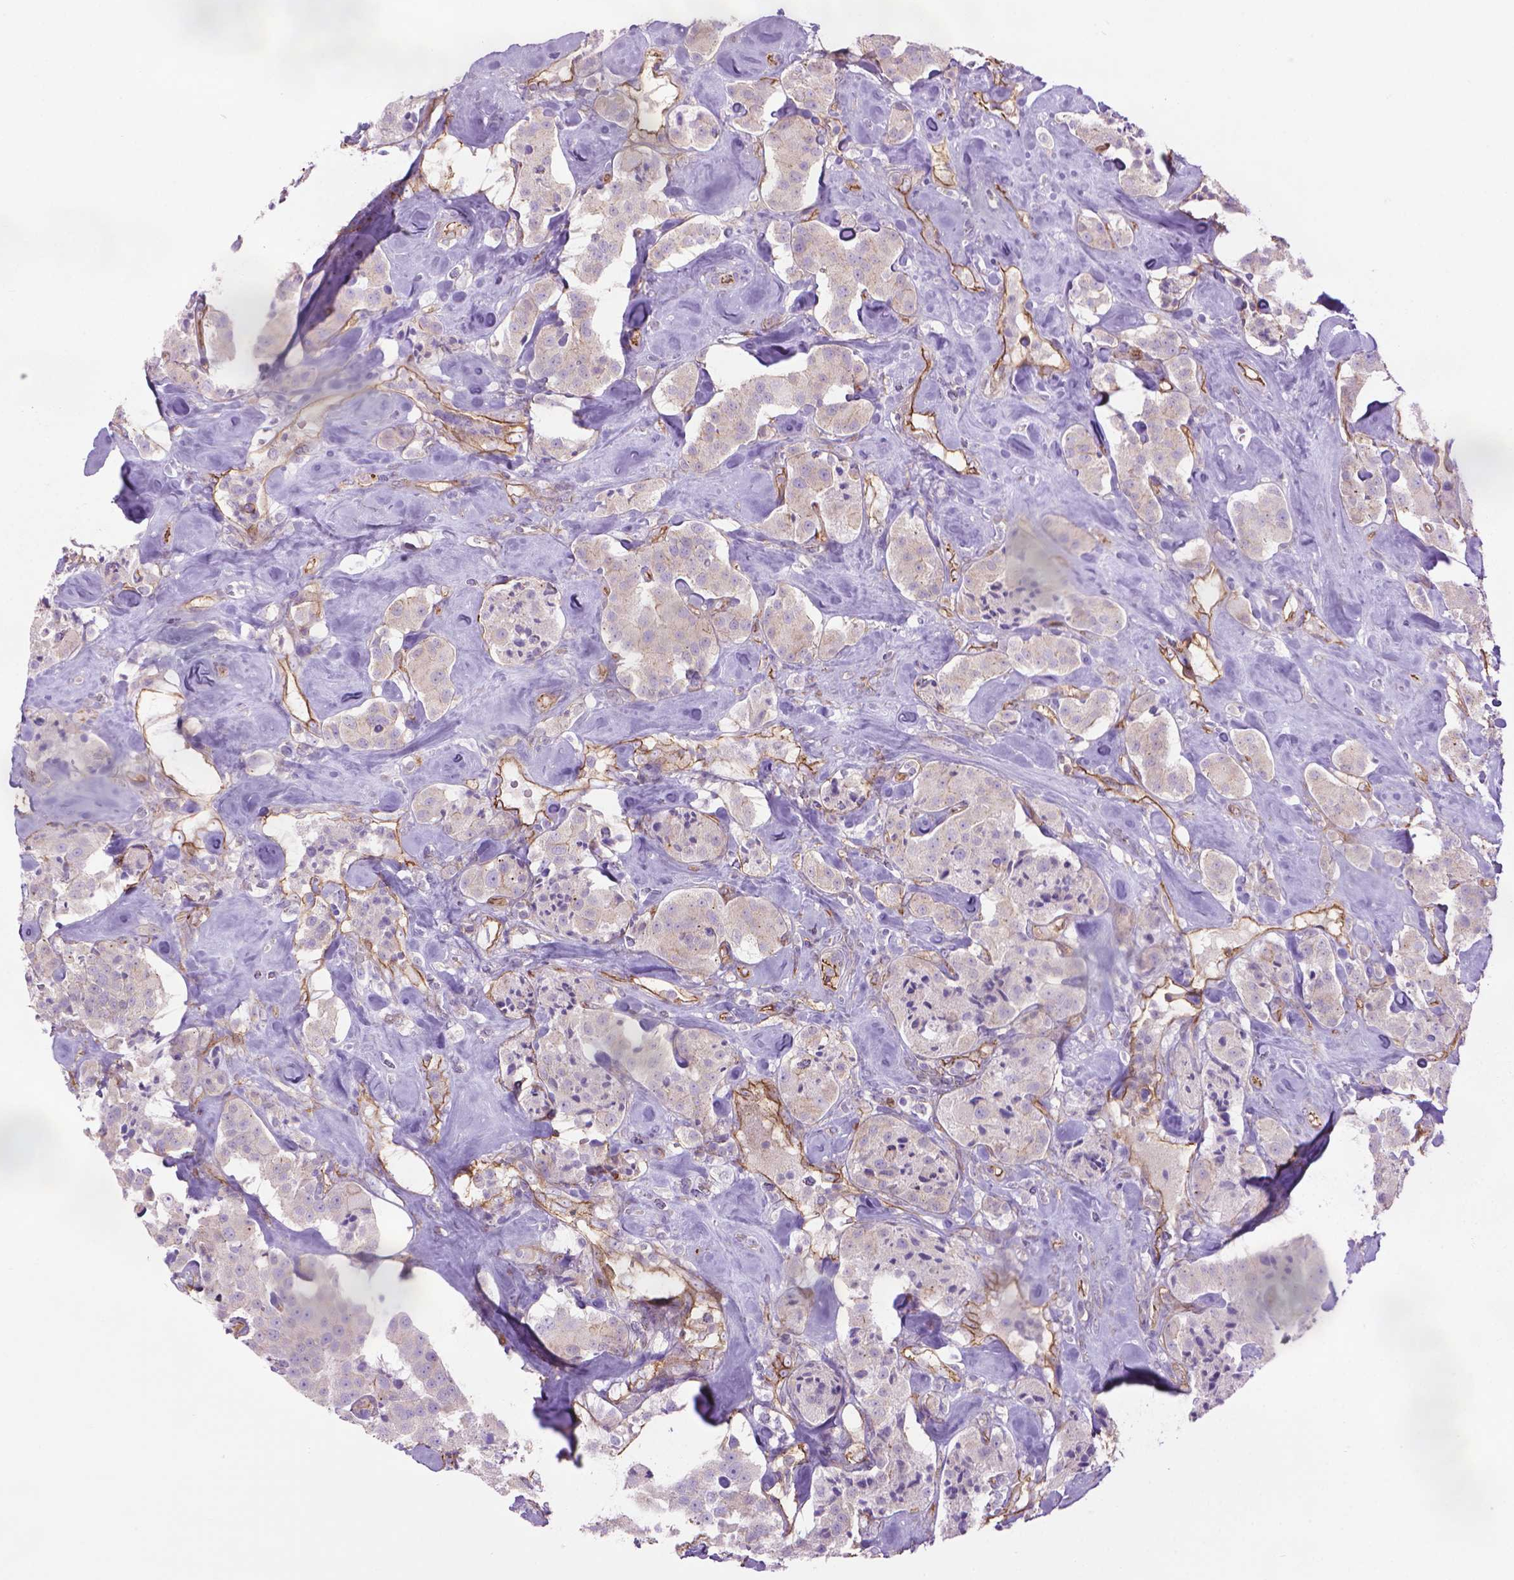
{"staining": {"intensity": "negative", "quantity": "none", "location": "none"}, "tissue": "carcinoid", "cell_type": "Tumor cells", "image_type": "cancer", "snomed": [{"axis": "morphology", "description": "Carcinoid, malignant, NOS"}, {"axis": "topography", "description": "Pancreas"}], "caption": "Image shows no protein staining in tumor cells of carcinoid tissue.", "gene": "TENT5A", "patient": {"sex": "male", "age": 41}}